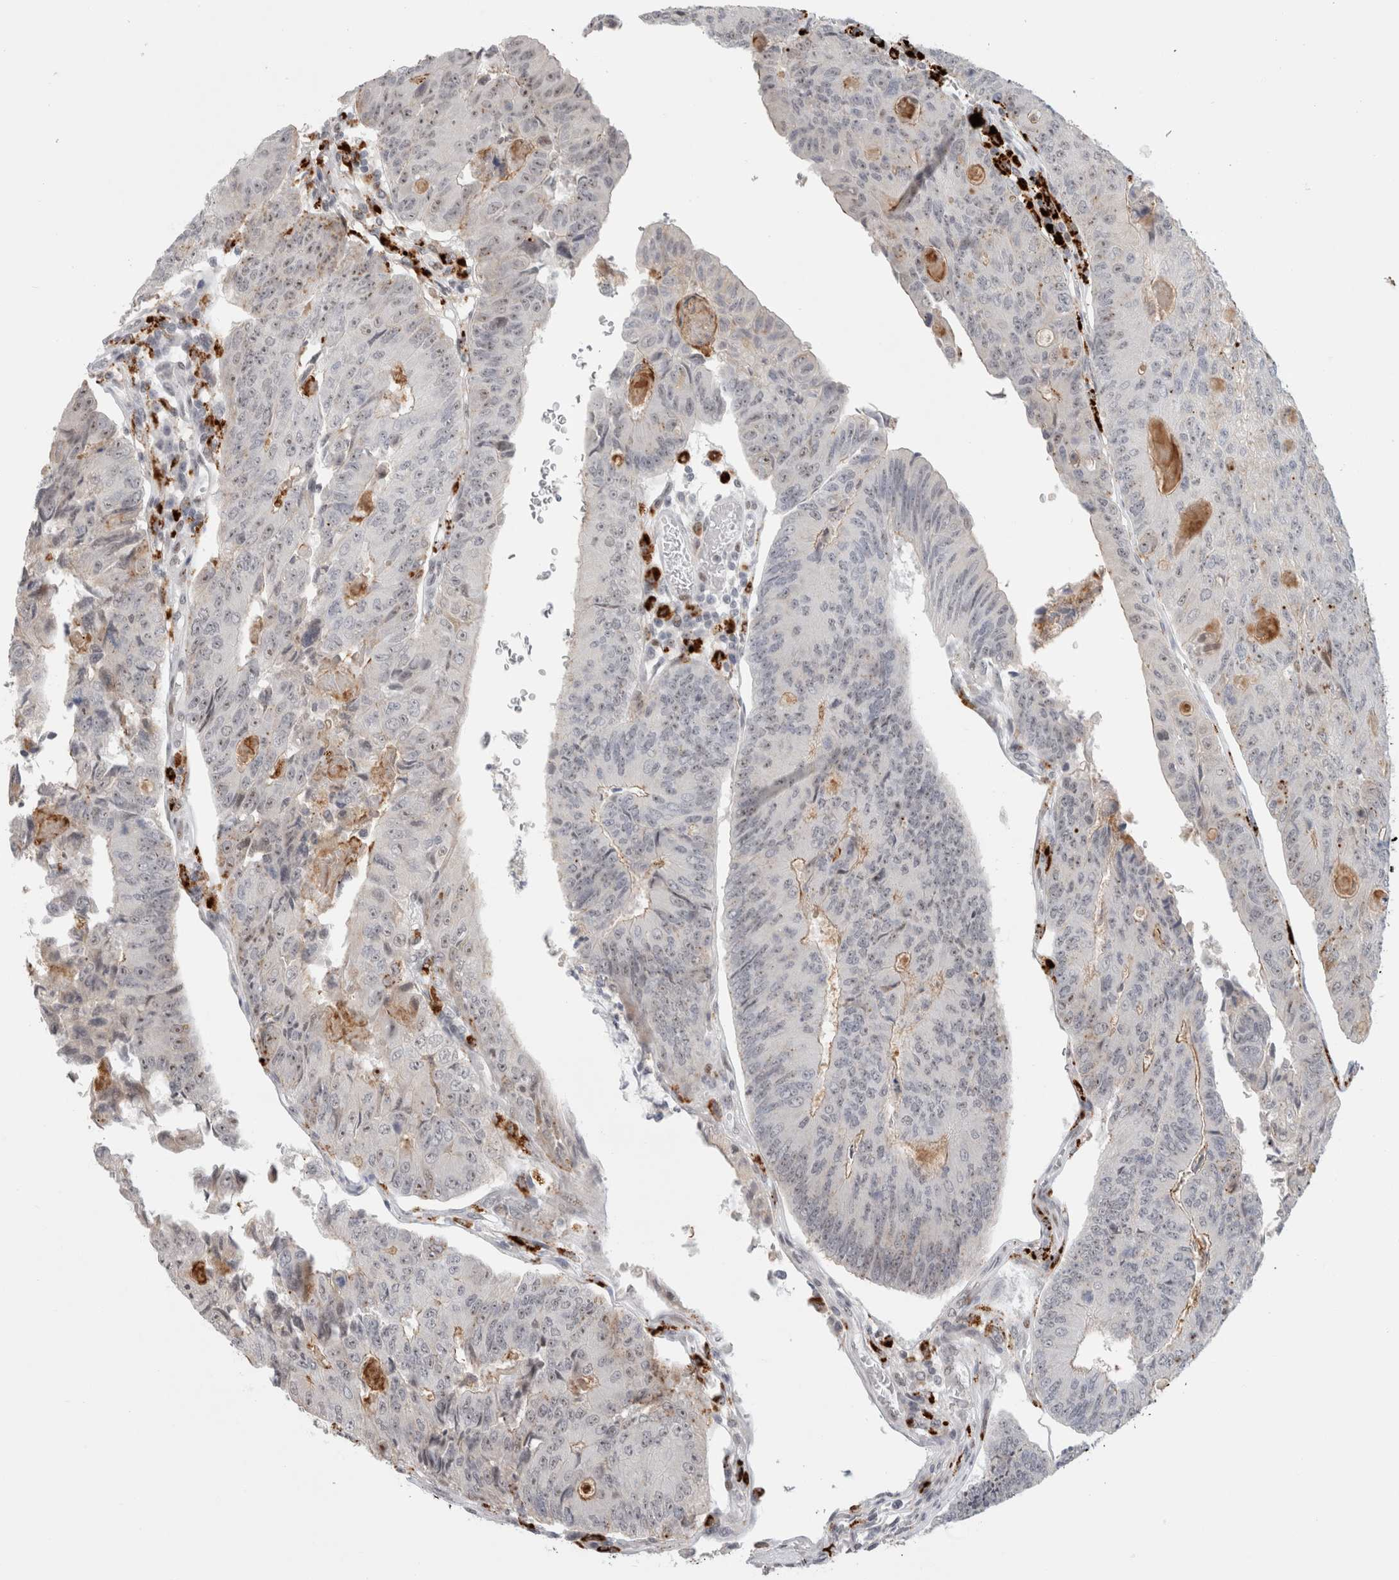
{"staining": {"intensity": "weak", "quantity": "<25%", "location": "nuclear"}, "tissue": "colorectal cancer", "cell_type": "Tumor cells", "image_type": "cancer", "snomed": [{"axis": "morphology", "description": "Adenocarcinoma, NOS"}, {"axis": "topography", "description": "Colon"}], "caption": "Tumor cells are negative for brown protein staining in adenocarcinoma (colorectal).", "gene": "SENP6", "patient": {"sex": "female", "age": 67}}